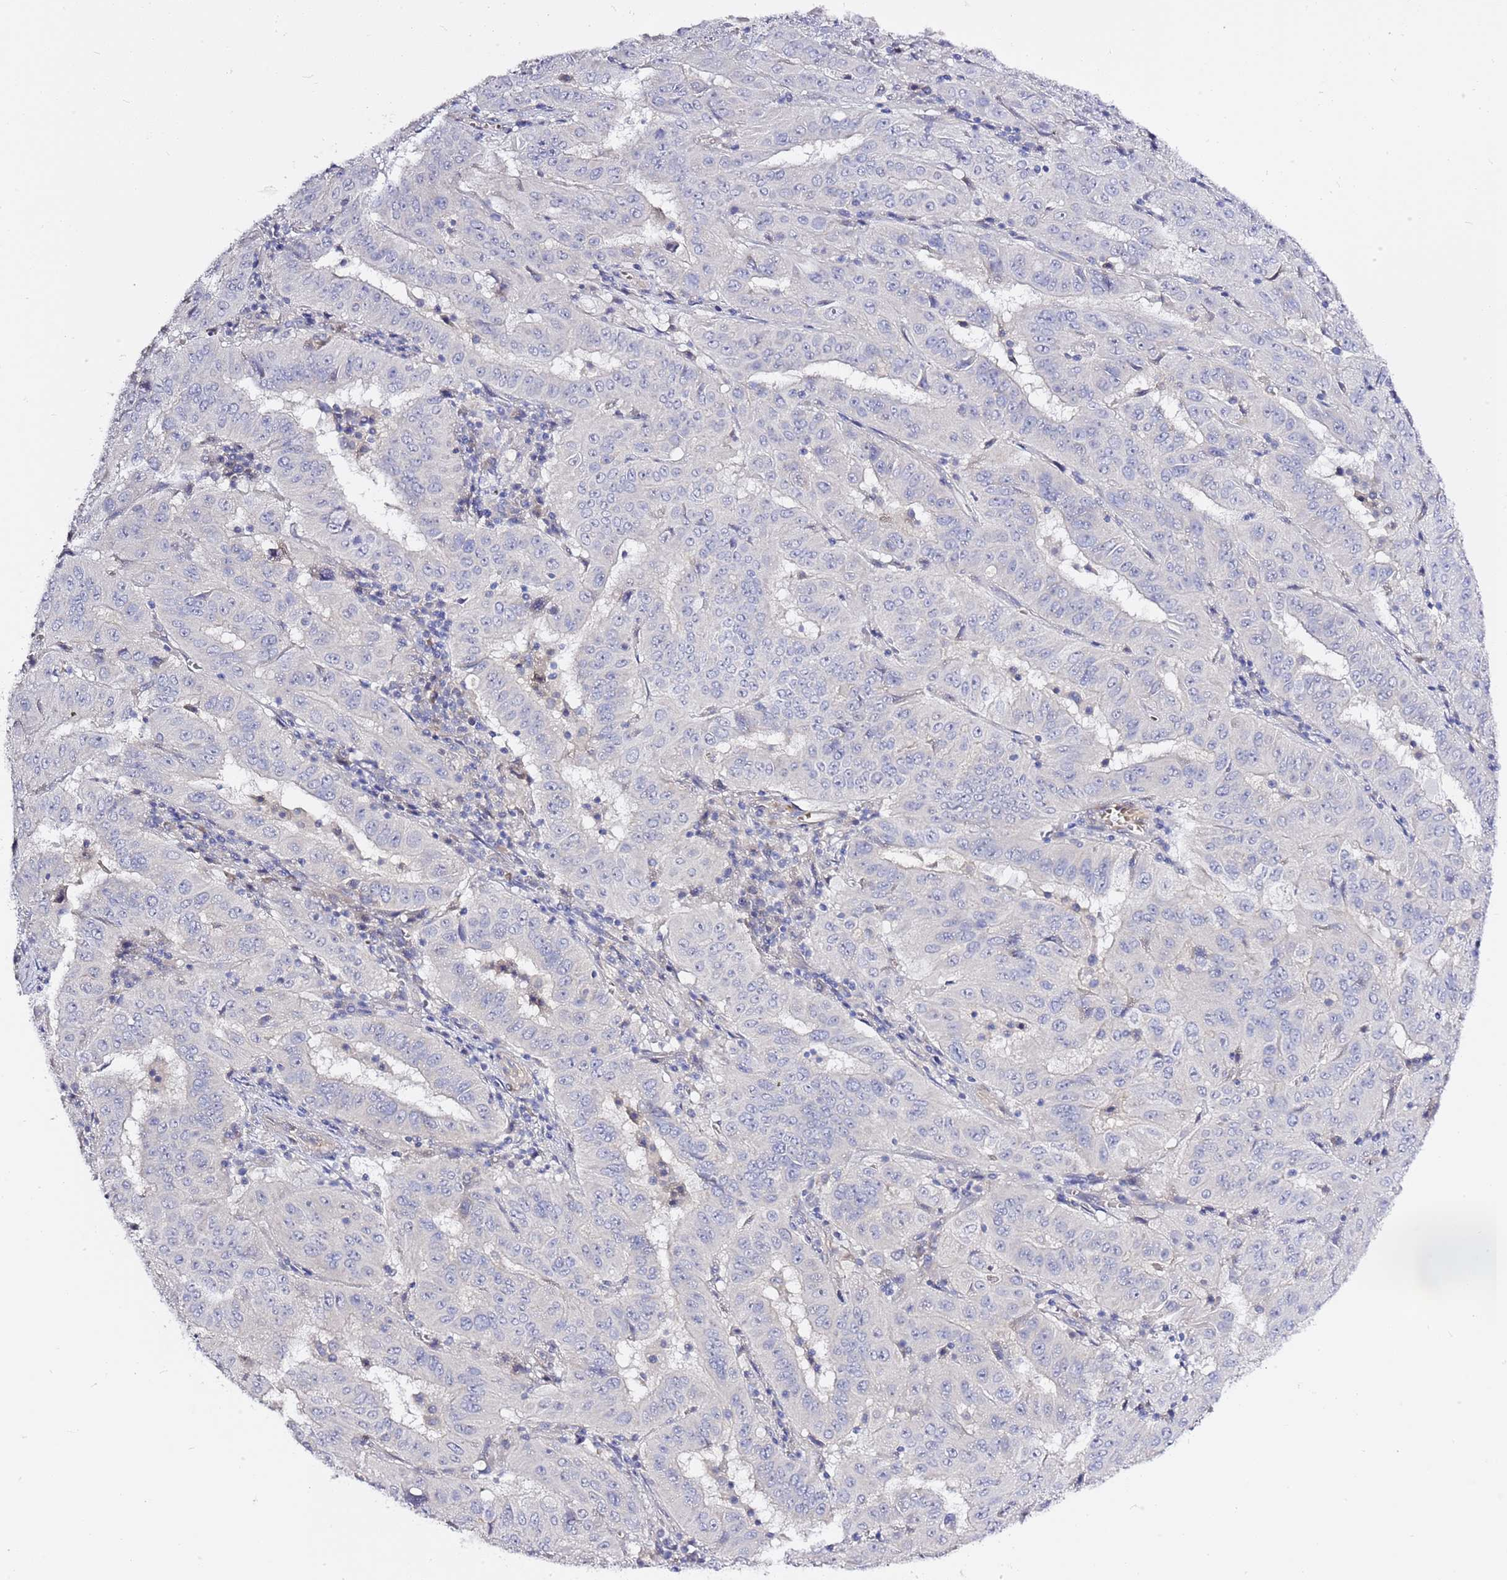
{"staining": {"intensity": "negative", "quantity": "none", "location": "none"}, "tissue": "pancreatic cancer", "cell_type": "Tumor cells", "image_type": "cancer", "snomed": [{"axis": "morphology", "description": "Adenocarcinoma, NOS"}, {"axis": "topography", "description": "Pancreas"}], "caption": "Adenocarcinoma (pancreatic) was stained to show a protein in brown. There is no significant positivity in tumor cells.", "gene": "RFK", "patient": {"sex": "male", "age": 63}}